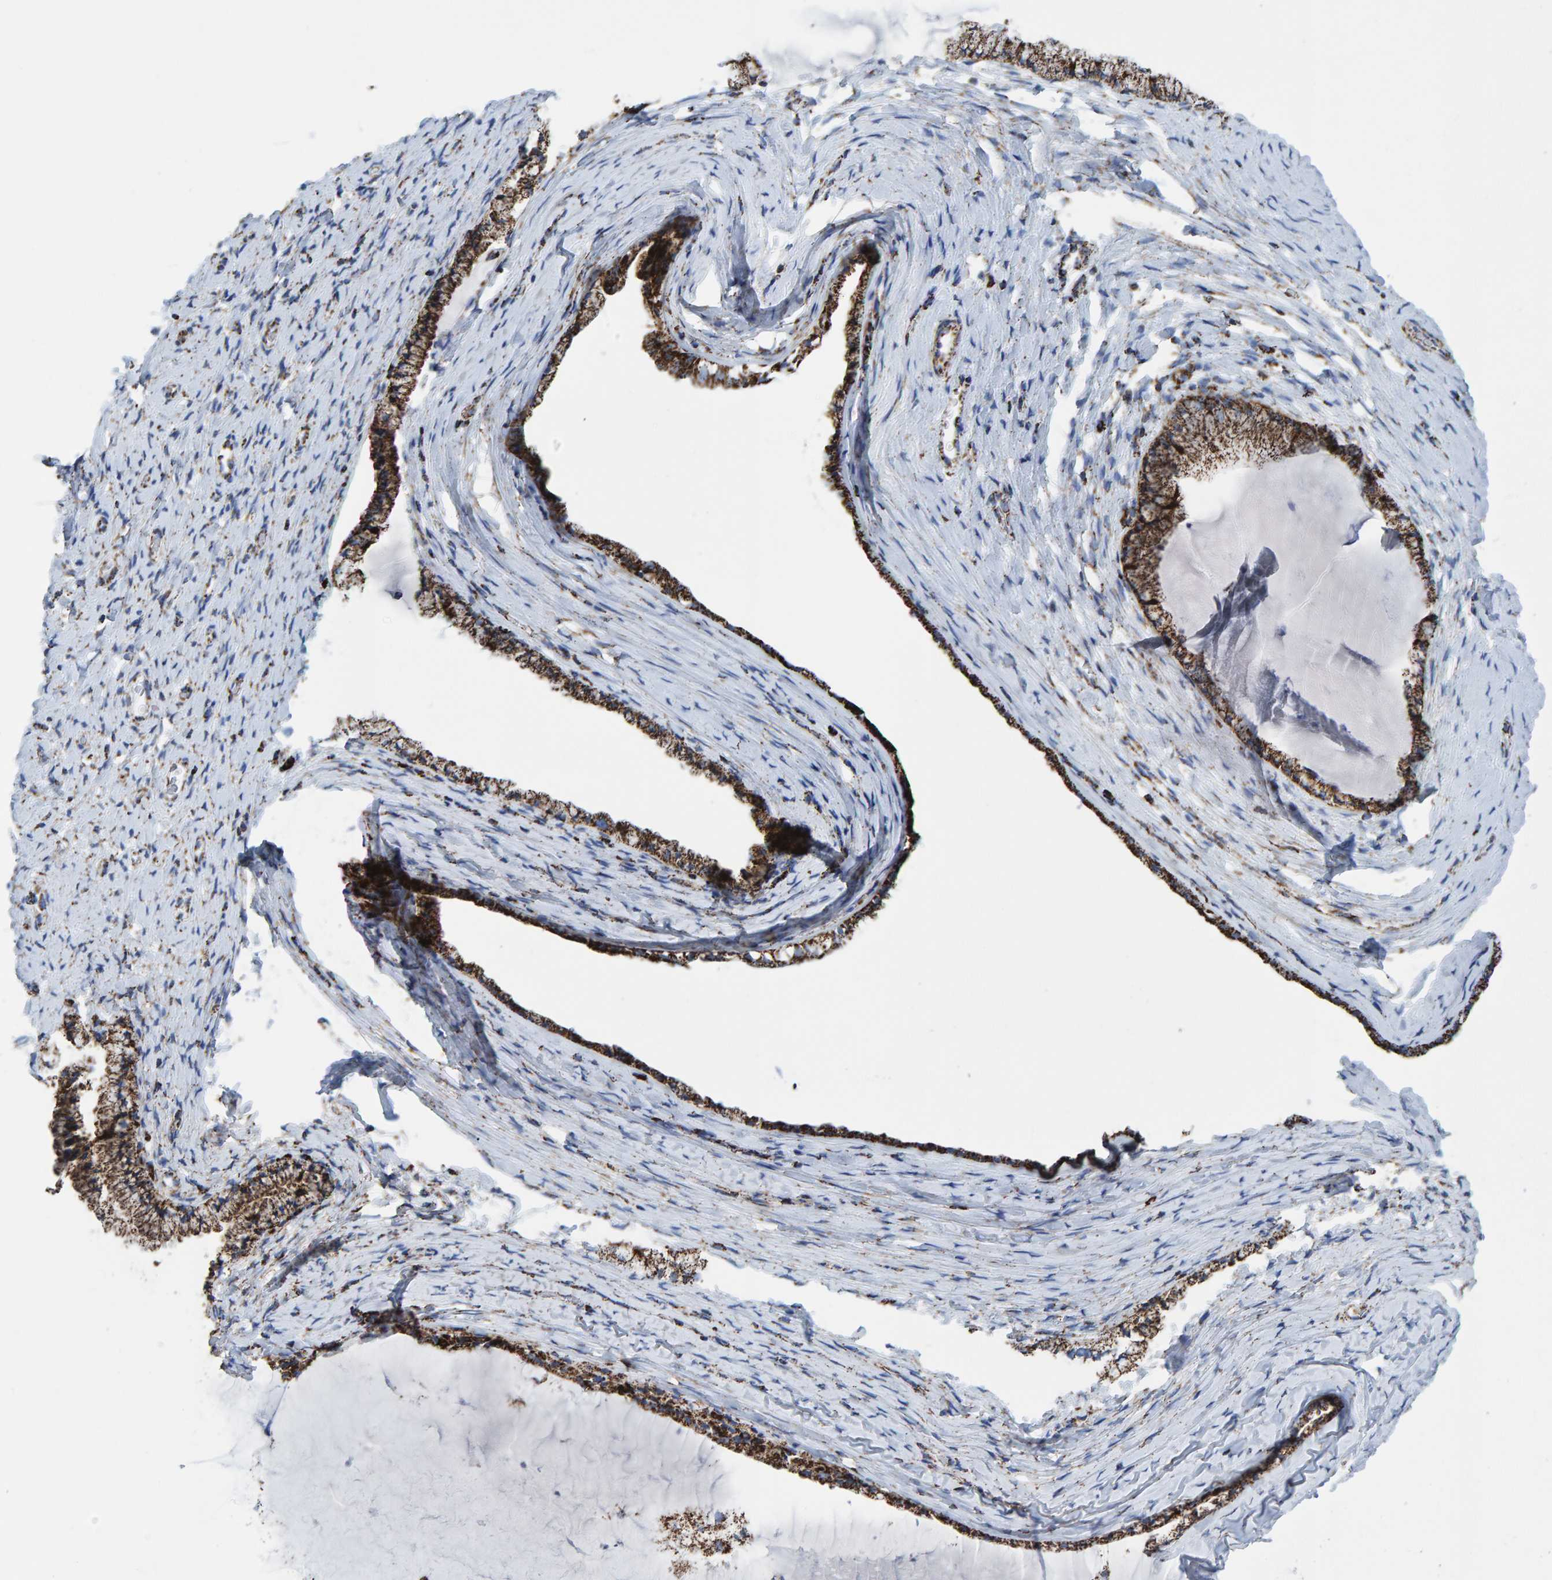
{"staining": {"intensity": "strong", "quantity": ">75%", "location": "cytoplasmic/membranous"}, "tissue": "cervix", "cell_type": "Glandular cells", "image_type": "normal", "snomed": [{"axis": "morphology", "description": "Normal tissue, NOS"}, {"axis": "topography", "description": "Cervix"}], "caption": "Human cervix stained for a protein (brown) reveals strong cytoplasmic/membranous positive positivity in approximately >75% of glandular cells.", "gene": "ENSG00000262660", "patient": {"sex": "female", "age": 72}}